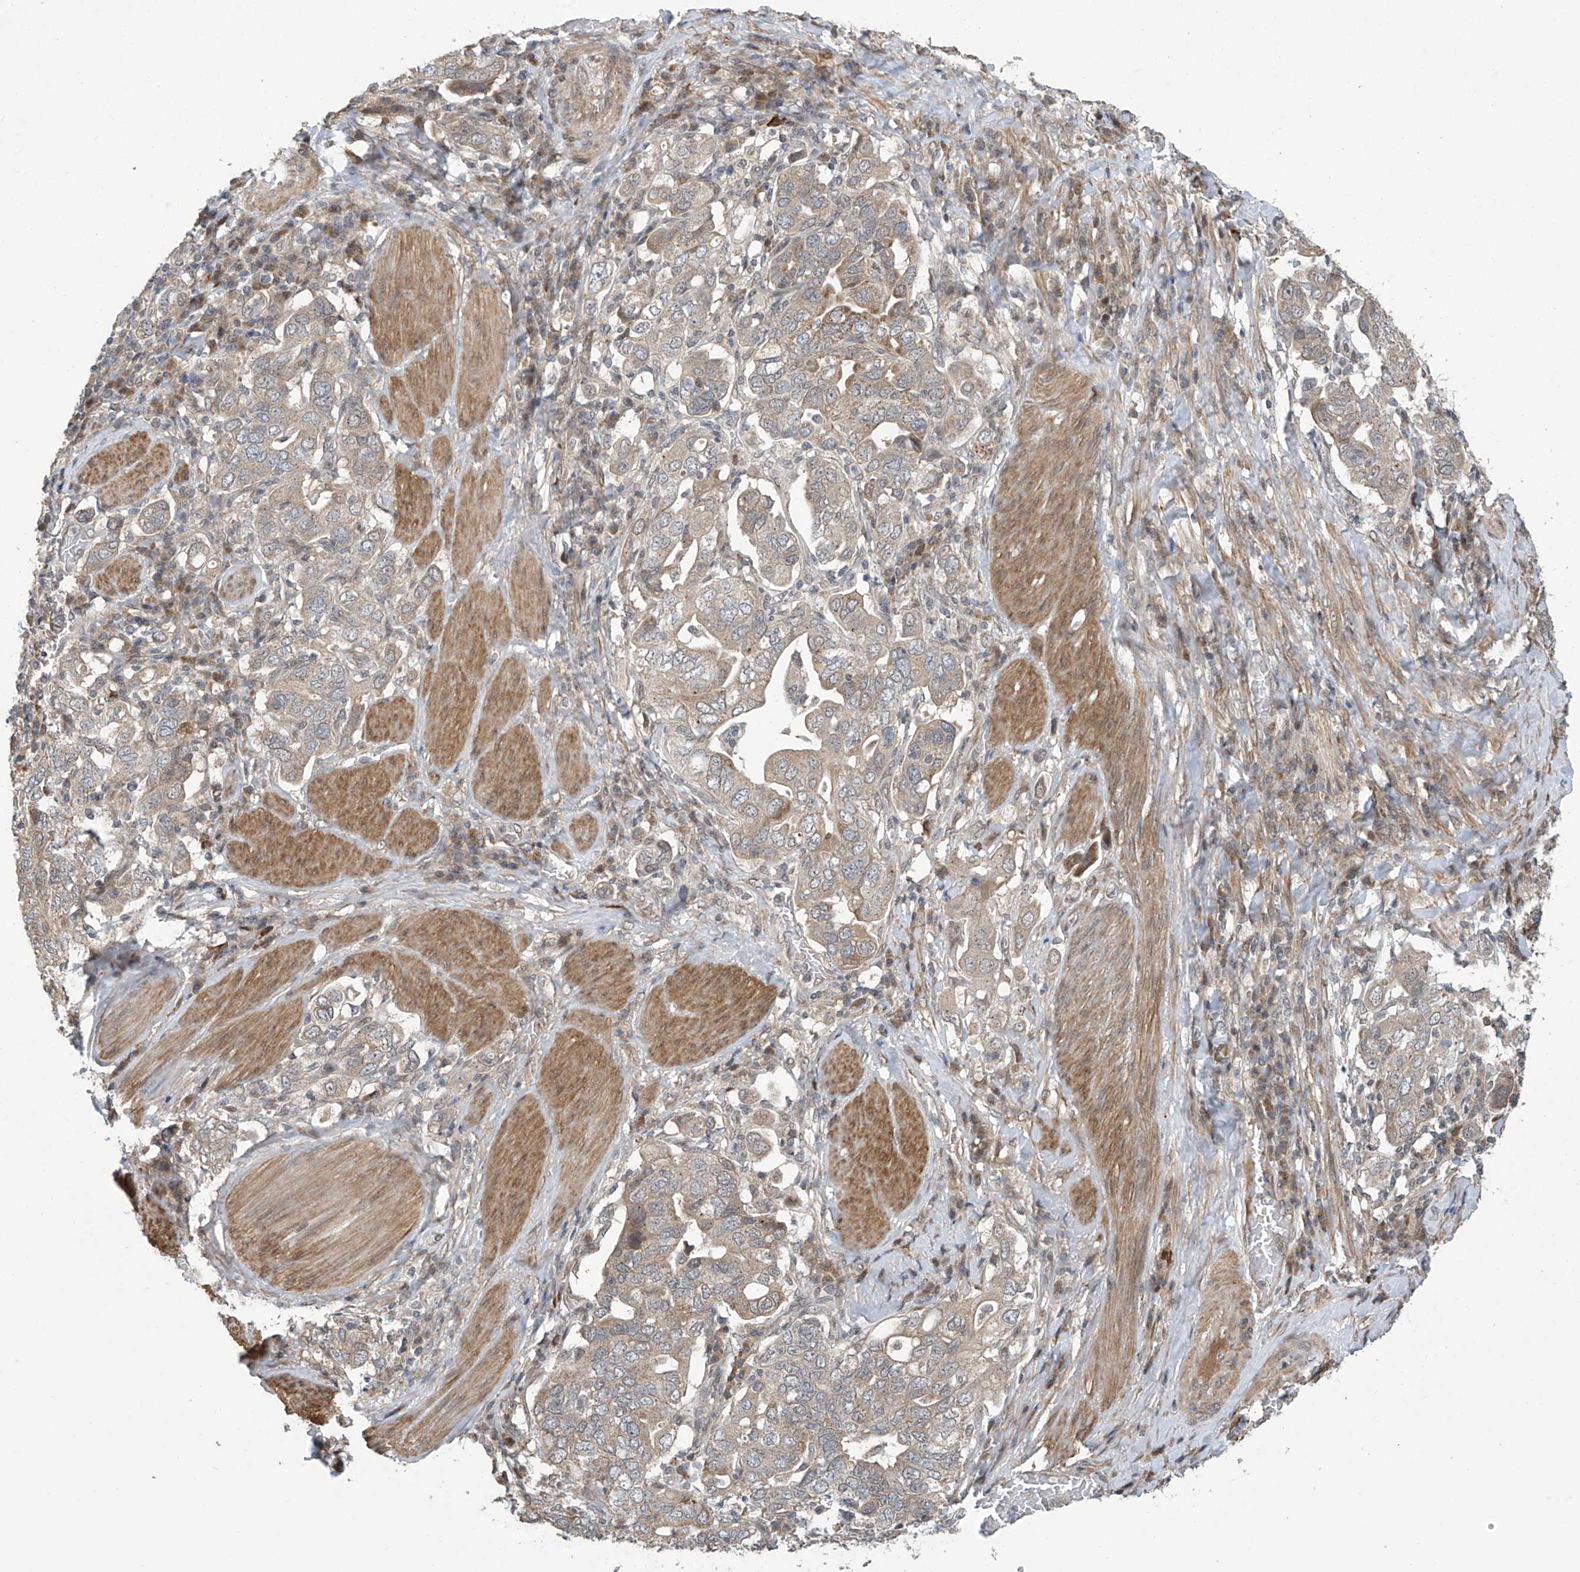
{"staining": {"intensity": "moderate", "quantity": "<25%", "location": "cytoplasmic/membranous"}, "tissue": "stomach cancer", "cell_type": "Tumor cells", "image_type": "cancer", "snomed": [{"axis": "morphology", "description": "Adenocarcinoma, NOS"}, {"axis": "topography", "description": "Stomach, upper"}], "caption": "DAB immunohistochemical staining of stomach cancer (adenocarcinoma) shows moderate cytoplasmic/membranous protein positivity in about <25% of tumor cells.", "gene": "ABHD13", "patient": {"sex": "male", "age": 62}}